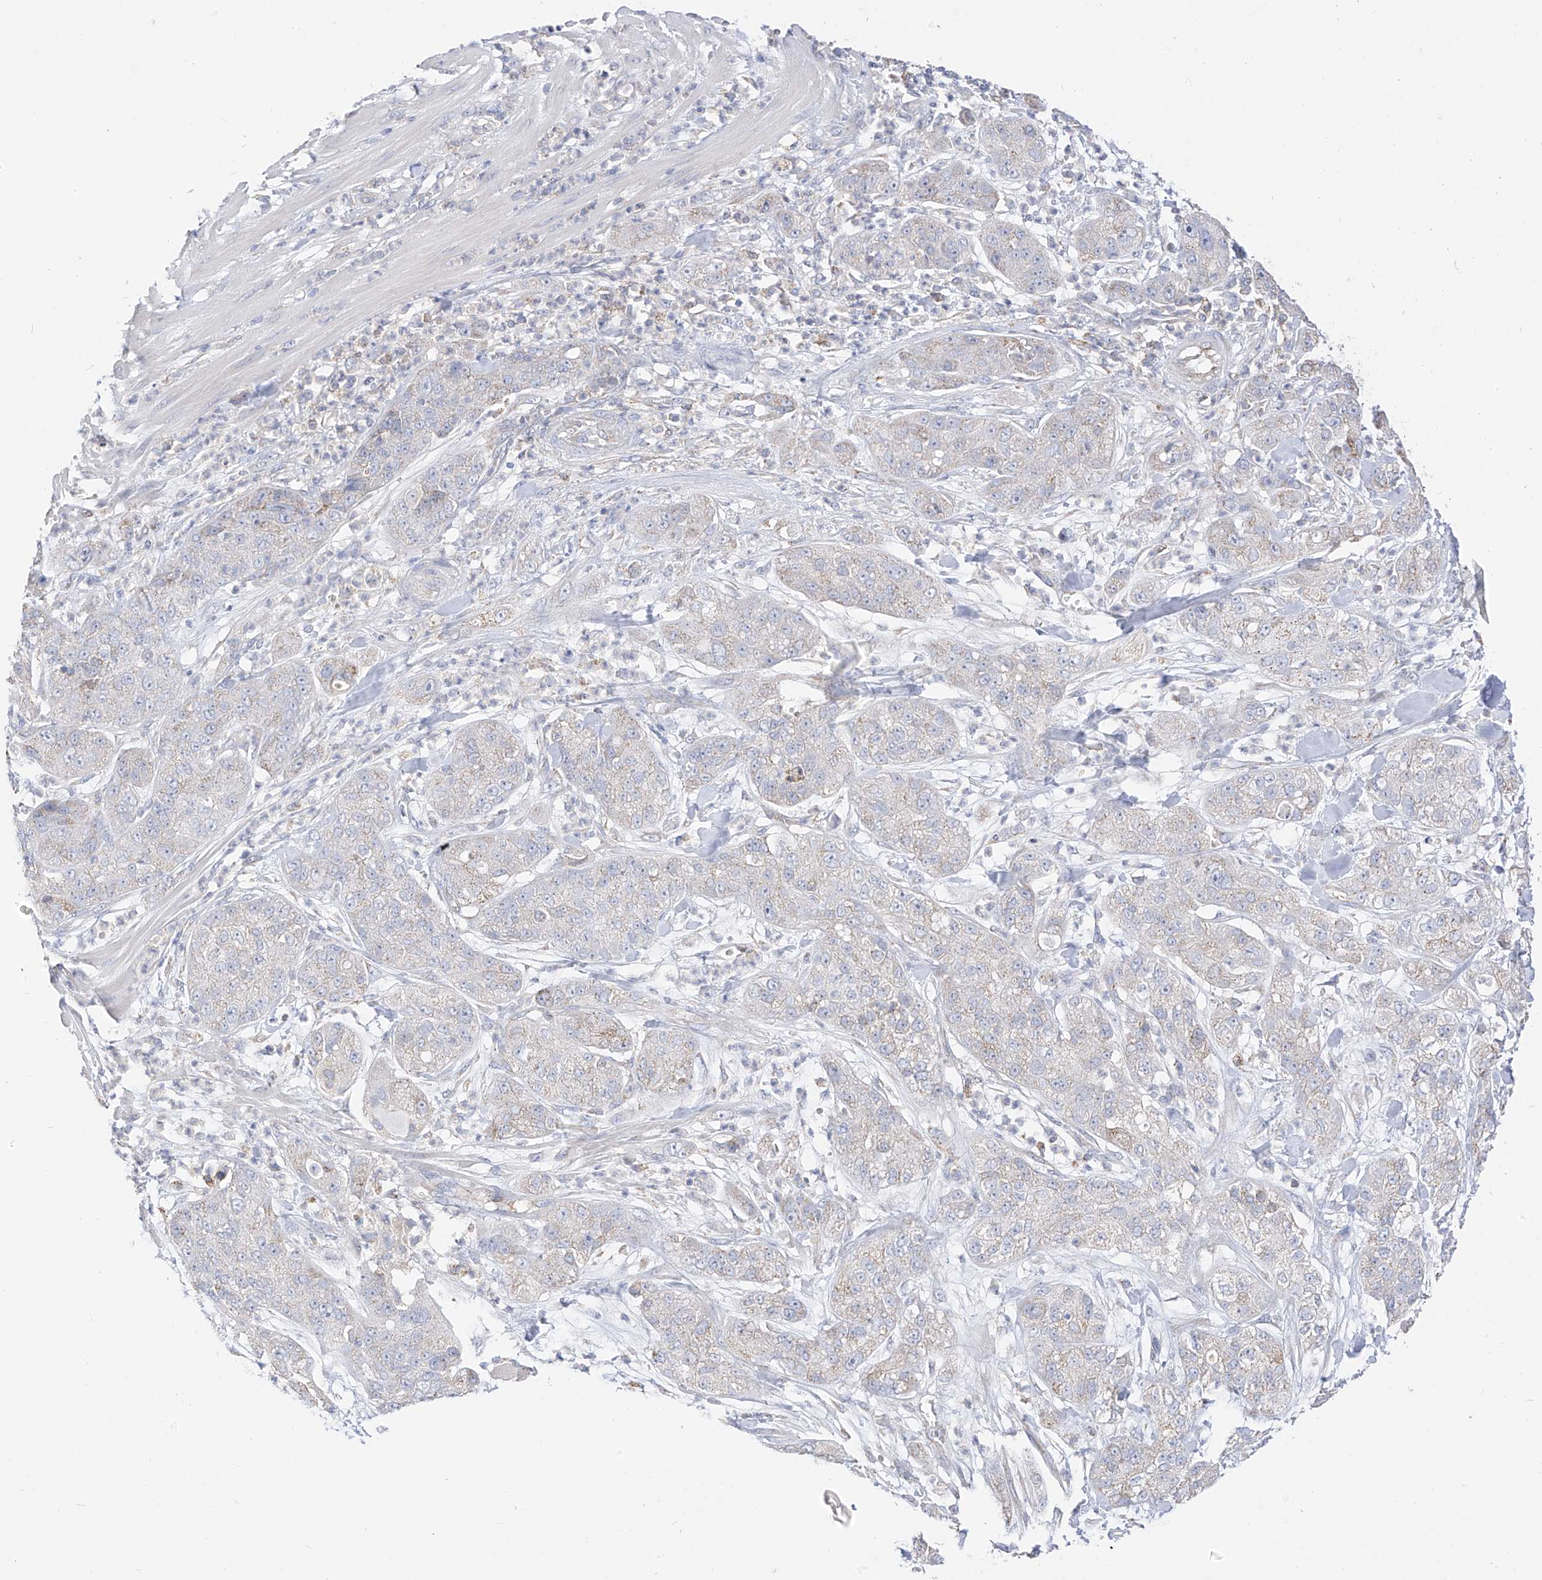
{"staining": {"intensity": "negative", "quantity": "none", "location": "none"}, "tissue": "pancreatic cancer", "cell_type": "Tumor cells", "image_type": "cancer", "snomed": [{"axis": "morphology", "description": "Adenocarcinoma, NOS"}, {"axis": "topography", "description": "Pancreas"}], "caption": "Tumor cells show no significant expression in pancreatic adenocarcinoma. (Brightfield microscopy of DAB (3,3'-diaminobenzidine) immunohistochemistry (IHC) at high magnification).", "gene": "RASA2", "patient": {"sex": "female", "age": 78}}